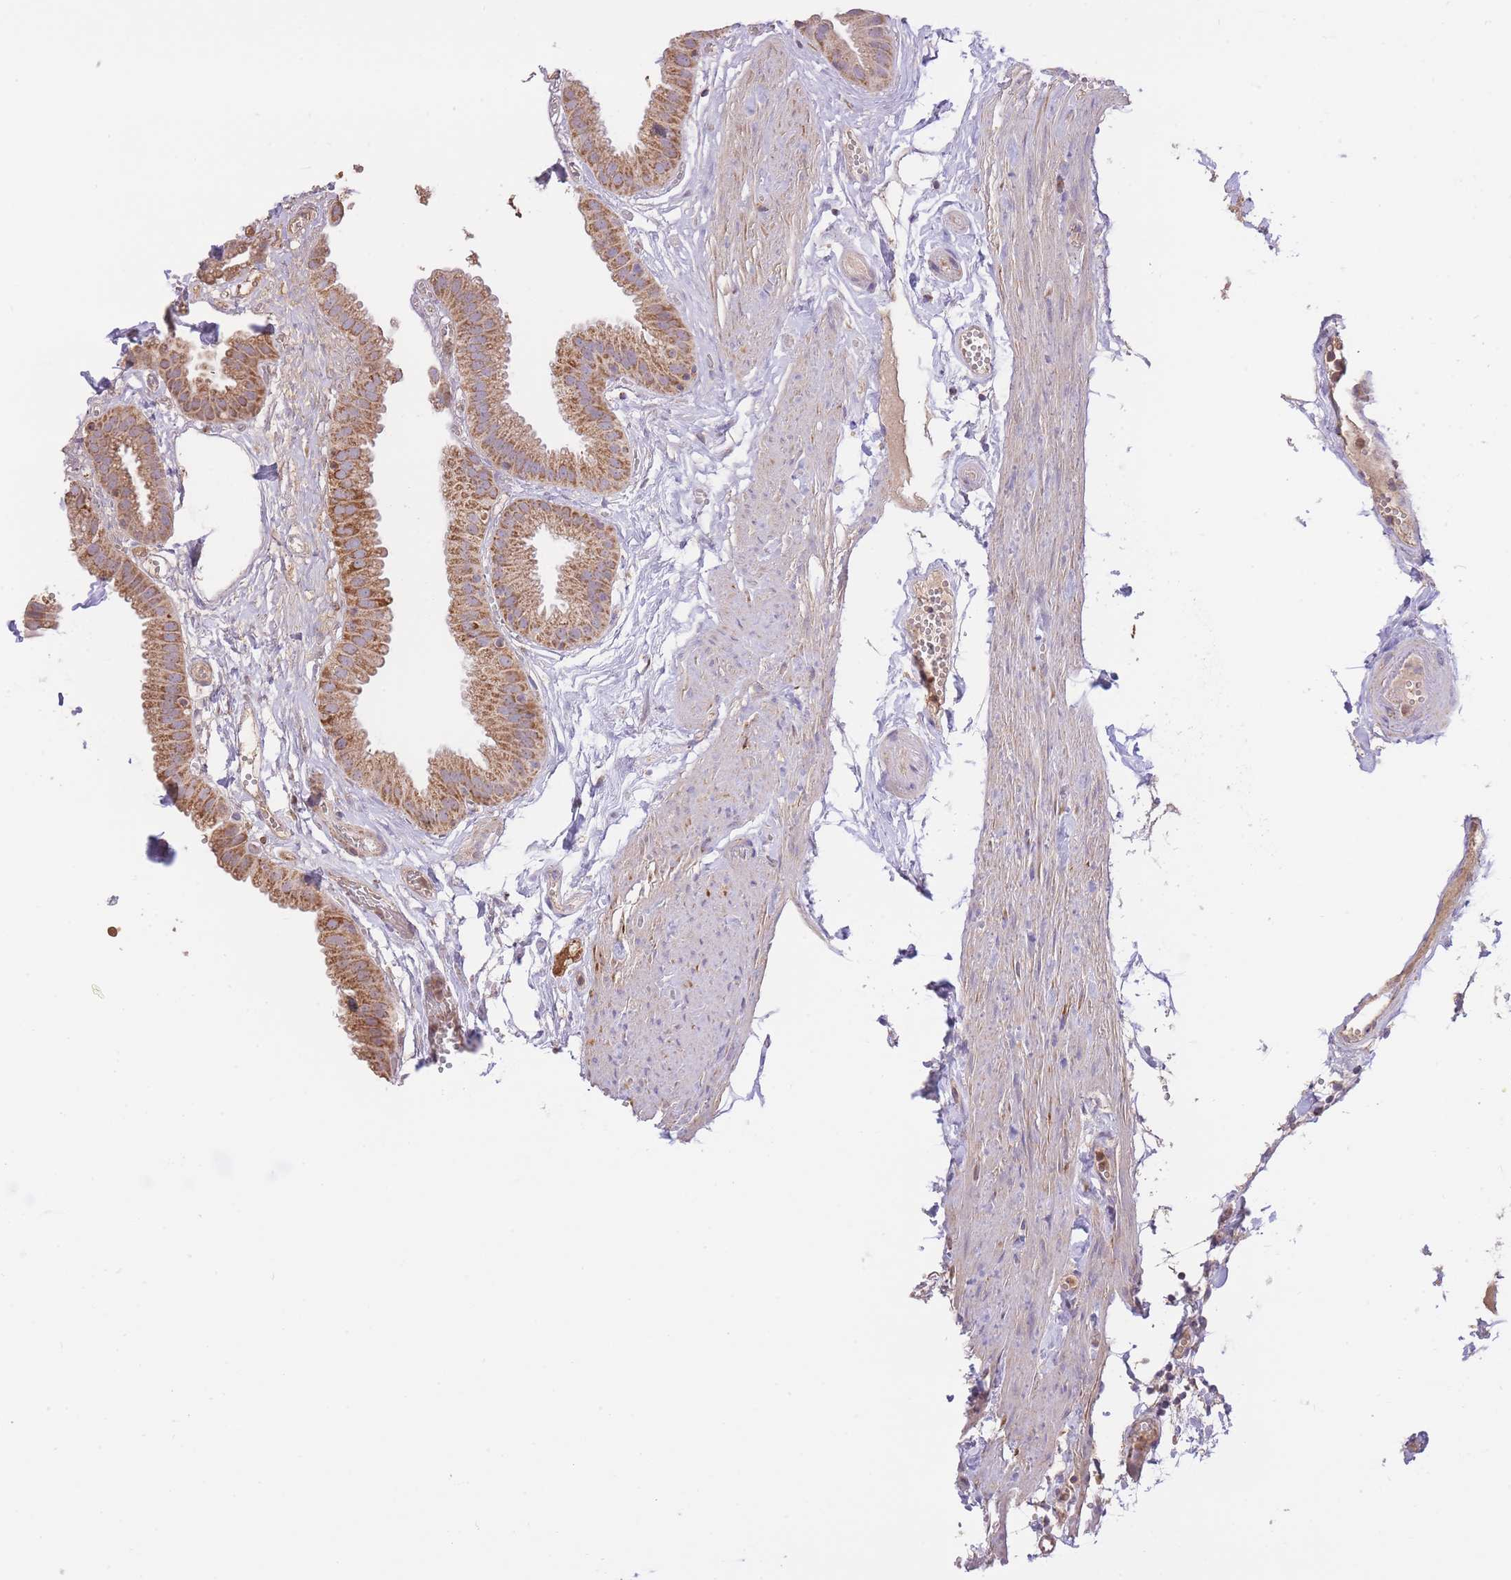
{"staining": {"intensity": "moderate", "quantity": ">75%", "location": "cytoplasmic/membranous"}, "tissue": "gallbladder", "cell_type": "Glandular cells", "image_type": "normal", "snomed": [{"axis": "morphology", "description": "Normal tissue, NOS"}, {"axis": "topography", "description": "Gallbladder"}], "caption": "Protein staining of normal gallbladder displays moderate cytoplasmic/membranous staining in about >75% of glandular cells. (brown staining indicates protein expression, while blue staining denotes nuclei).", "gene": "PREP", "patient": {"sex": "female", "age": 61}}